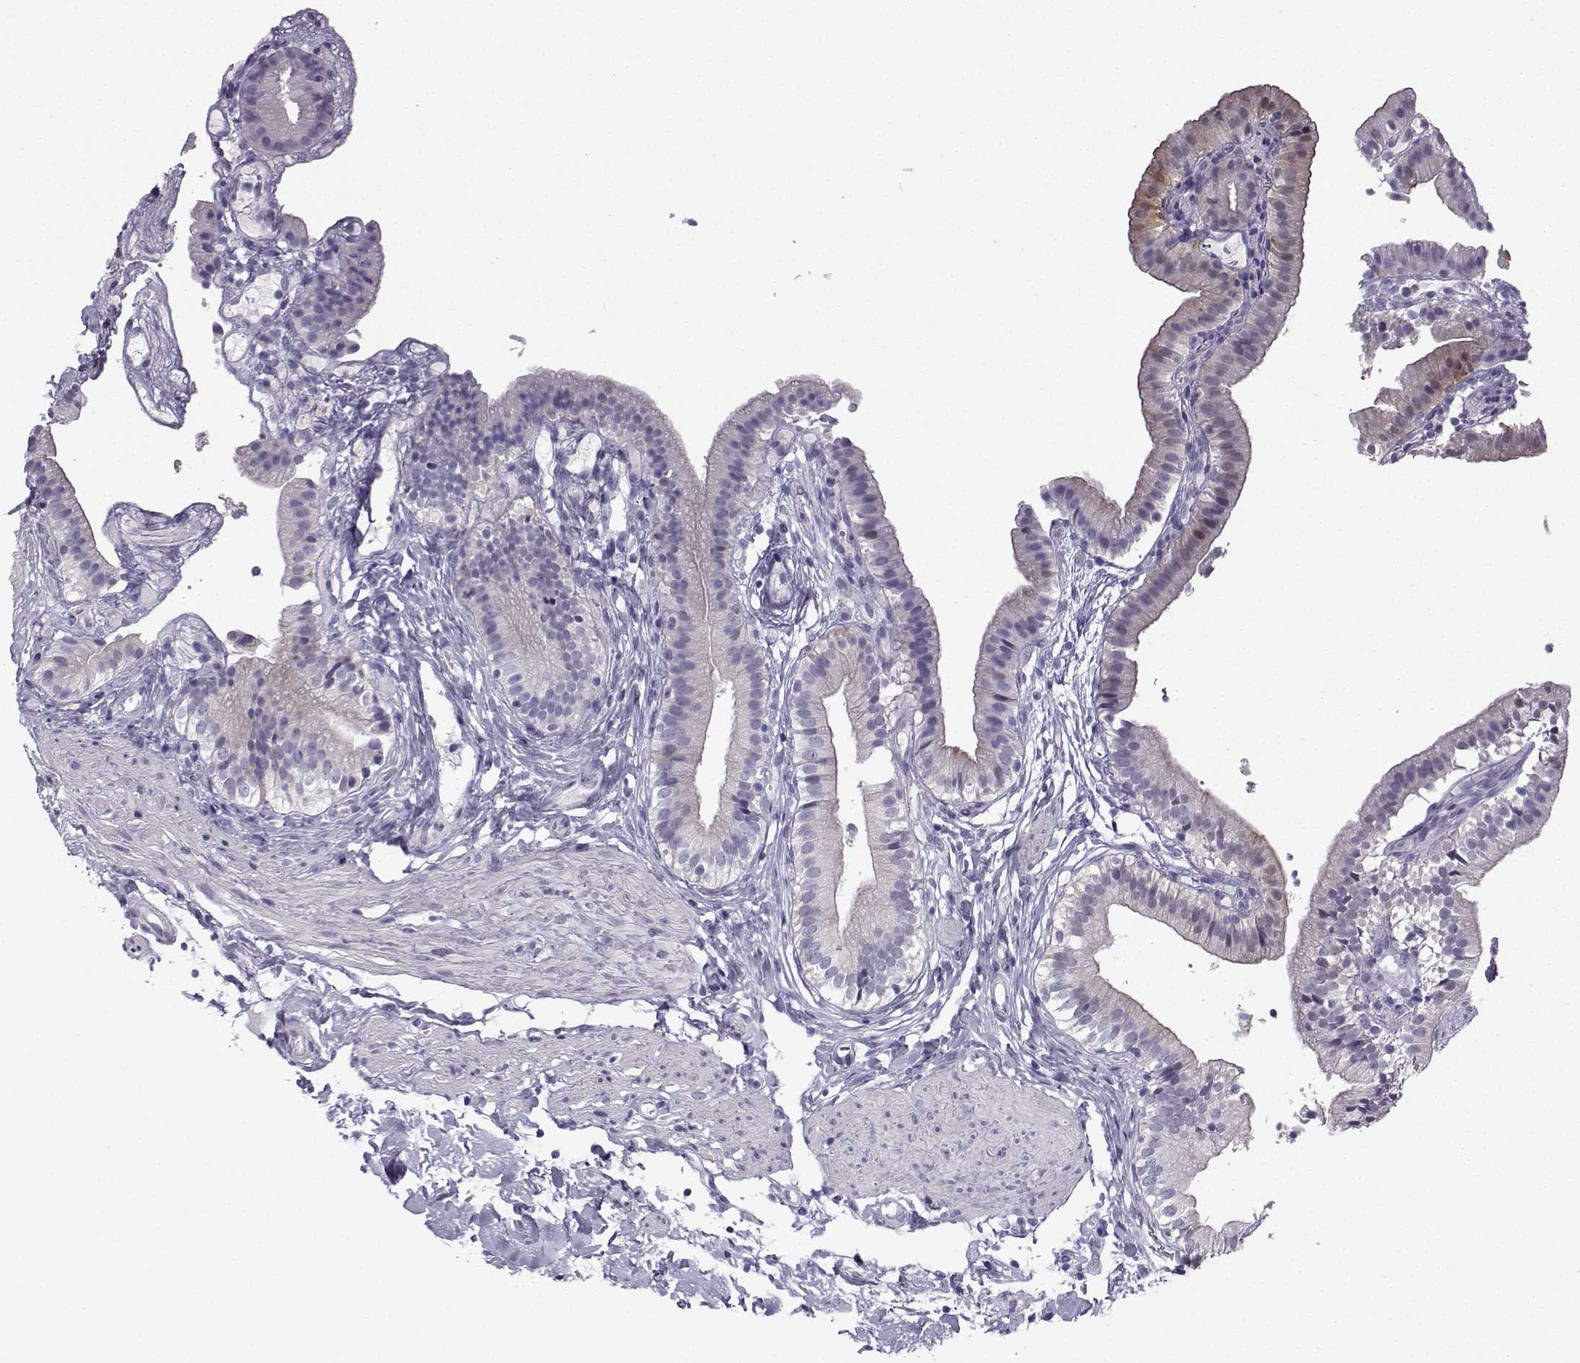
{"staining": {"intensity": "moderate", "quantity": "<25%", "location": "cytoplasmic/membranous"}, "tissue": "gallbladder", "cell_type": "Glandular cells", "image_type": "normal", "snomed": [{"axis": "morphology", "description": "Normal tissue, NOS"}, {"axis": "topography", "description": "Gallbladder"}], "caption": "The image shows immunohistochemical staining of normal gallbladder. There is moderate cytoplasmic/membranous positivity is identified in approximately <25% of glandular cells.", "gene": "ZBTB8B", "patient": {"sex": "female", "age": 47}}